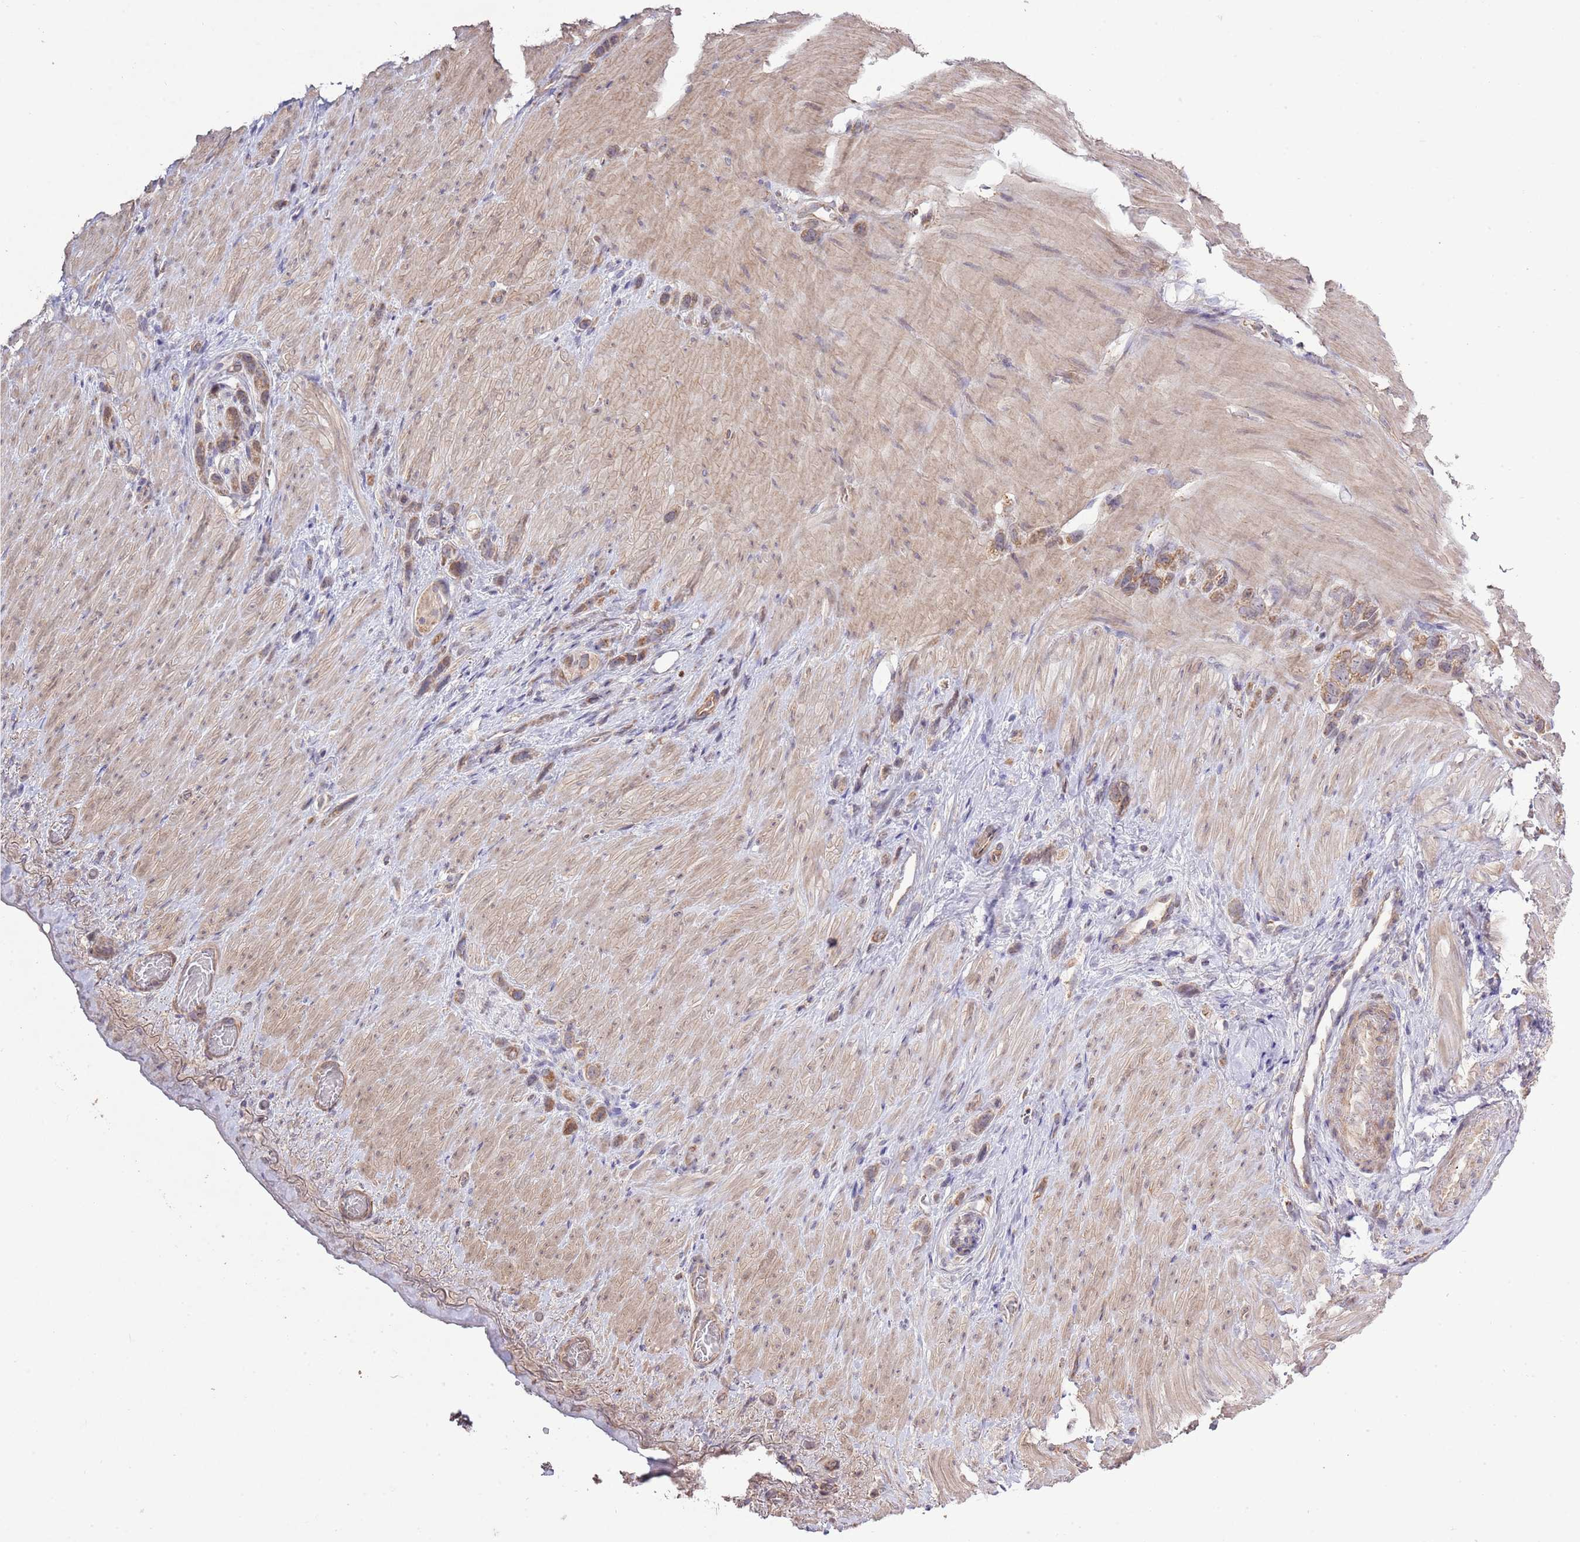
{"staining": {"intensity": "moderate", "quantity": ">75%", "location": "cytoplasmic/membranous"}, "tissue": "stomach cancer", "cell_type": "Tumor cells", "image_type": "cancer", "snomed": [{"axis": "morphology", "description": "Adenocarcinoma, NOS"}, {"axis": "topography", "description": "Stomach"}], "caption": "Protein analysis of stomach adenocarcinoma tissue exhibits moderate cytoplasmic/membranous positivity in approximately >75% of tumor cells.", "gene": "IVD", "patient": {"sex": "female", "age": 65}}